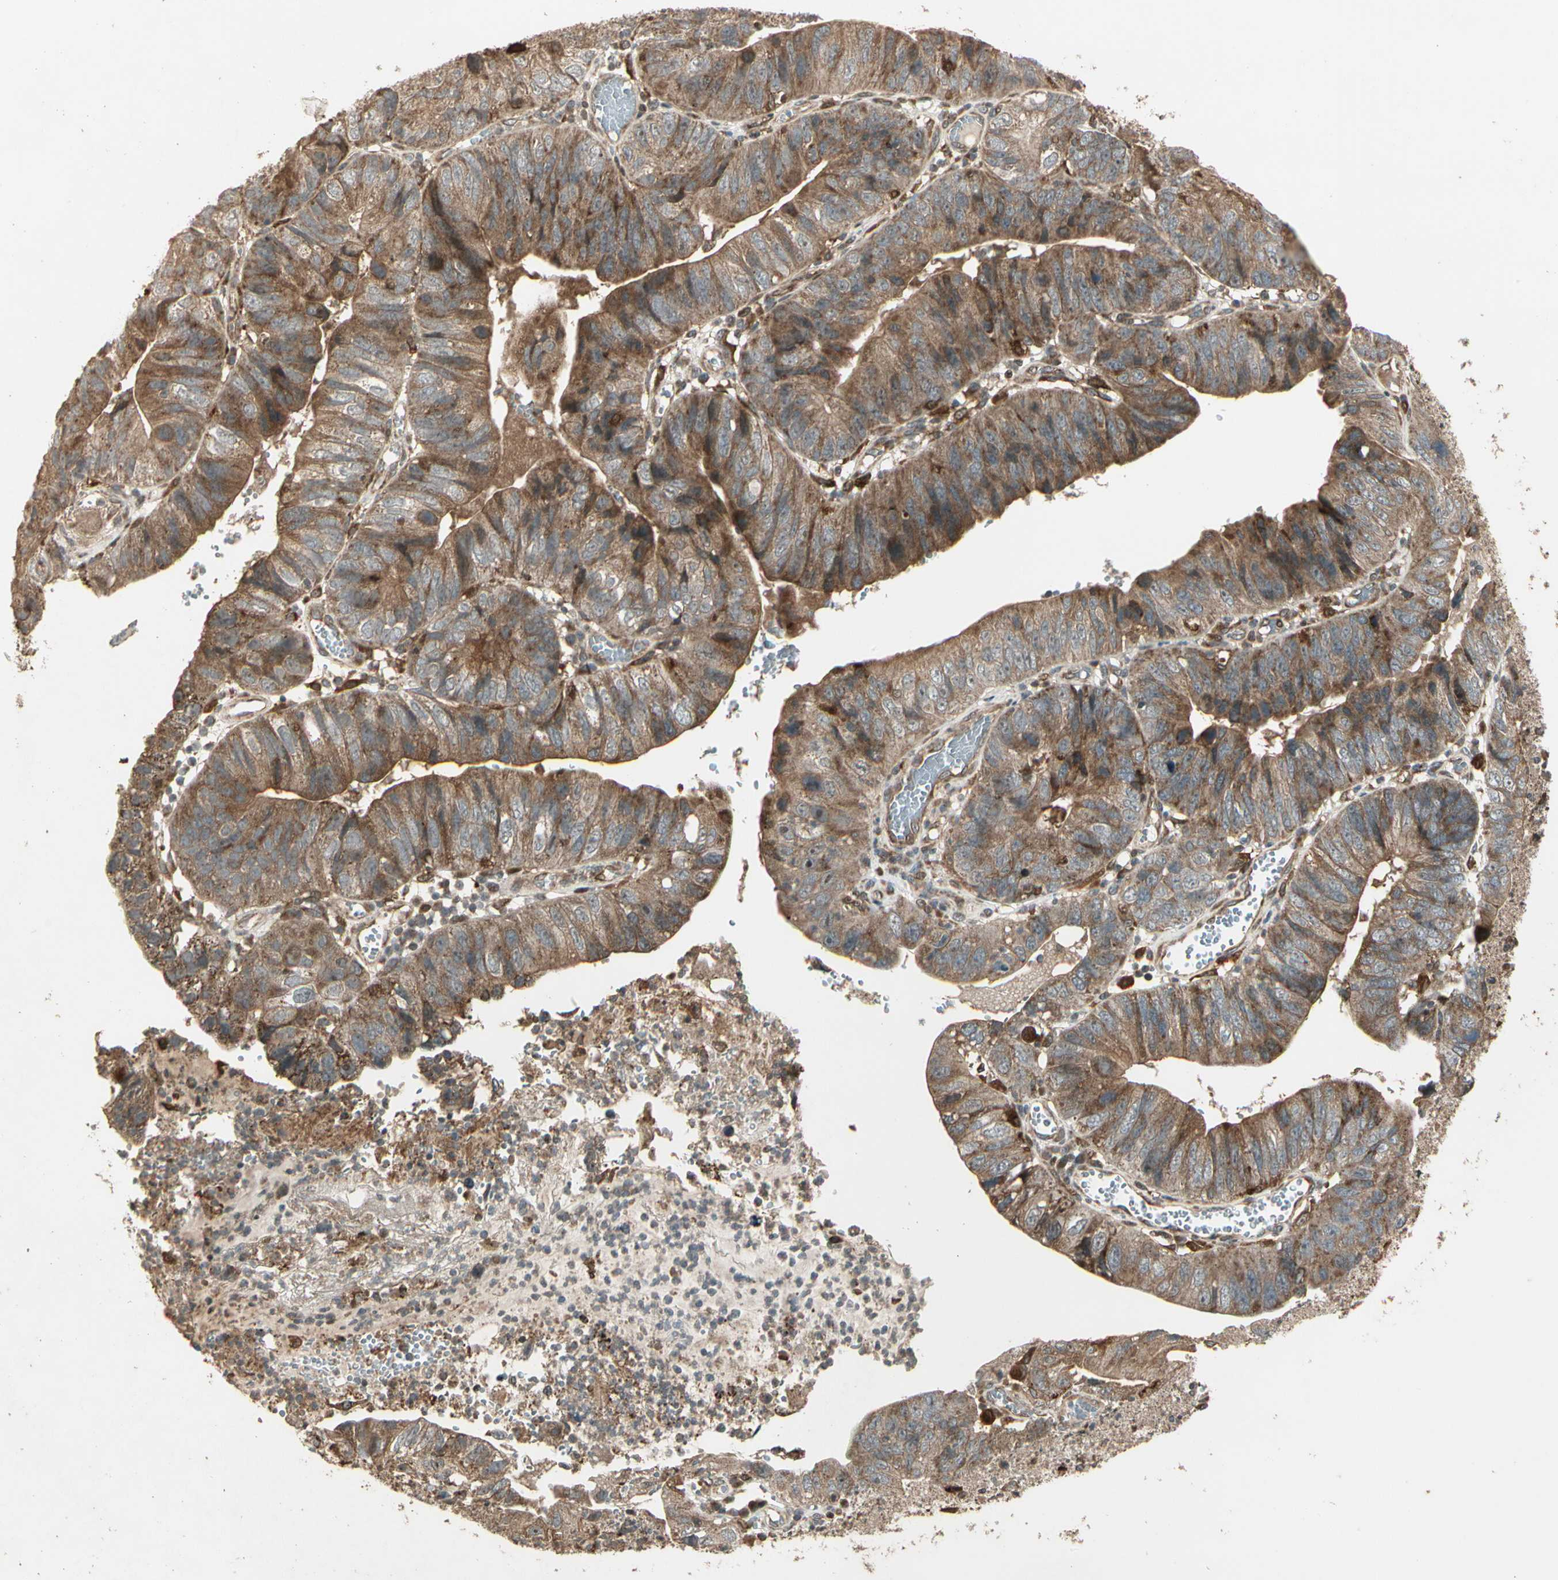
{"staining": {"intensity": "moderate", "quantity": ">75%", "location": "cytoplasmic/membranous"}, "tissue": "stomach cancer", "cell_type": "Tumor cells", "image_type": "cancer", "snomed": [{"axis": "morphology", "description": "Adenocarcinoma, NOS"}, {"axis": "topography", "description": "Stomach"}], "caption": "IHC of human stomach cancer displays medium levels of moderate cytoplasmic/membranous staining in approximately >75% of tumor cells.", "gene": "GLUL", "patient": {"sex": "male", "age": 59}}